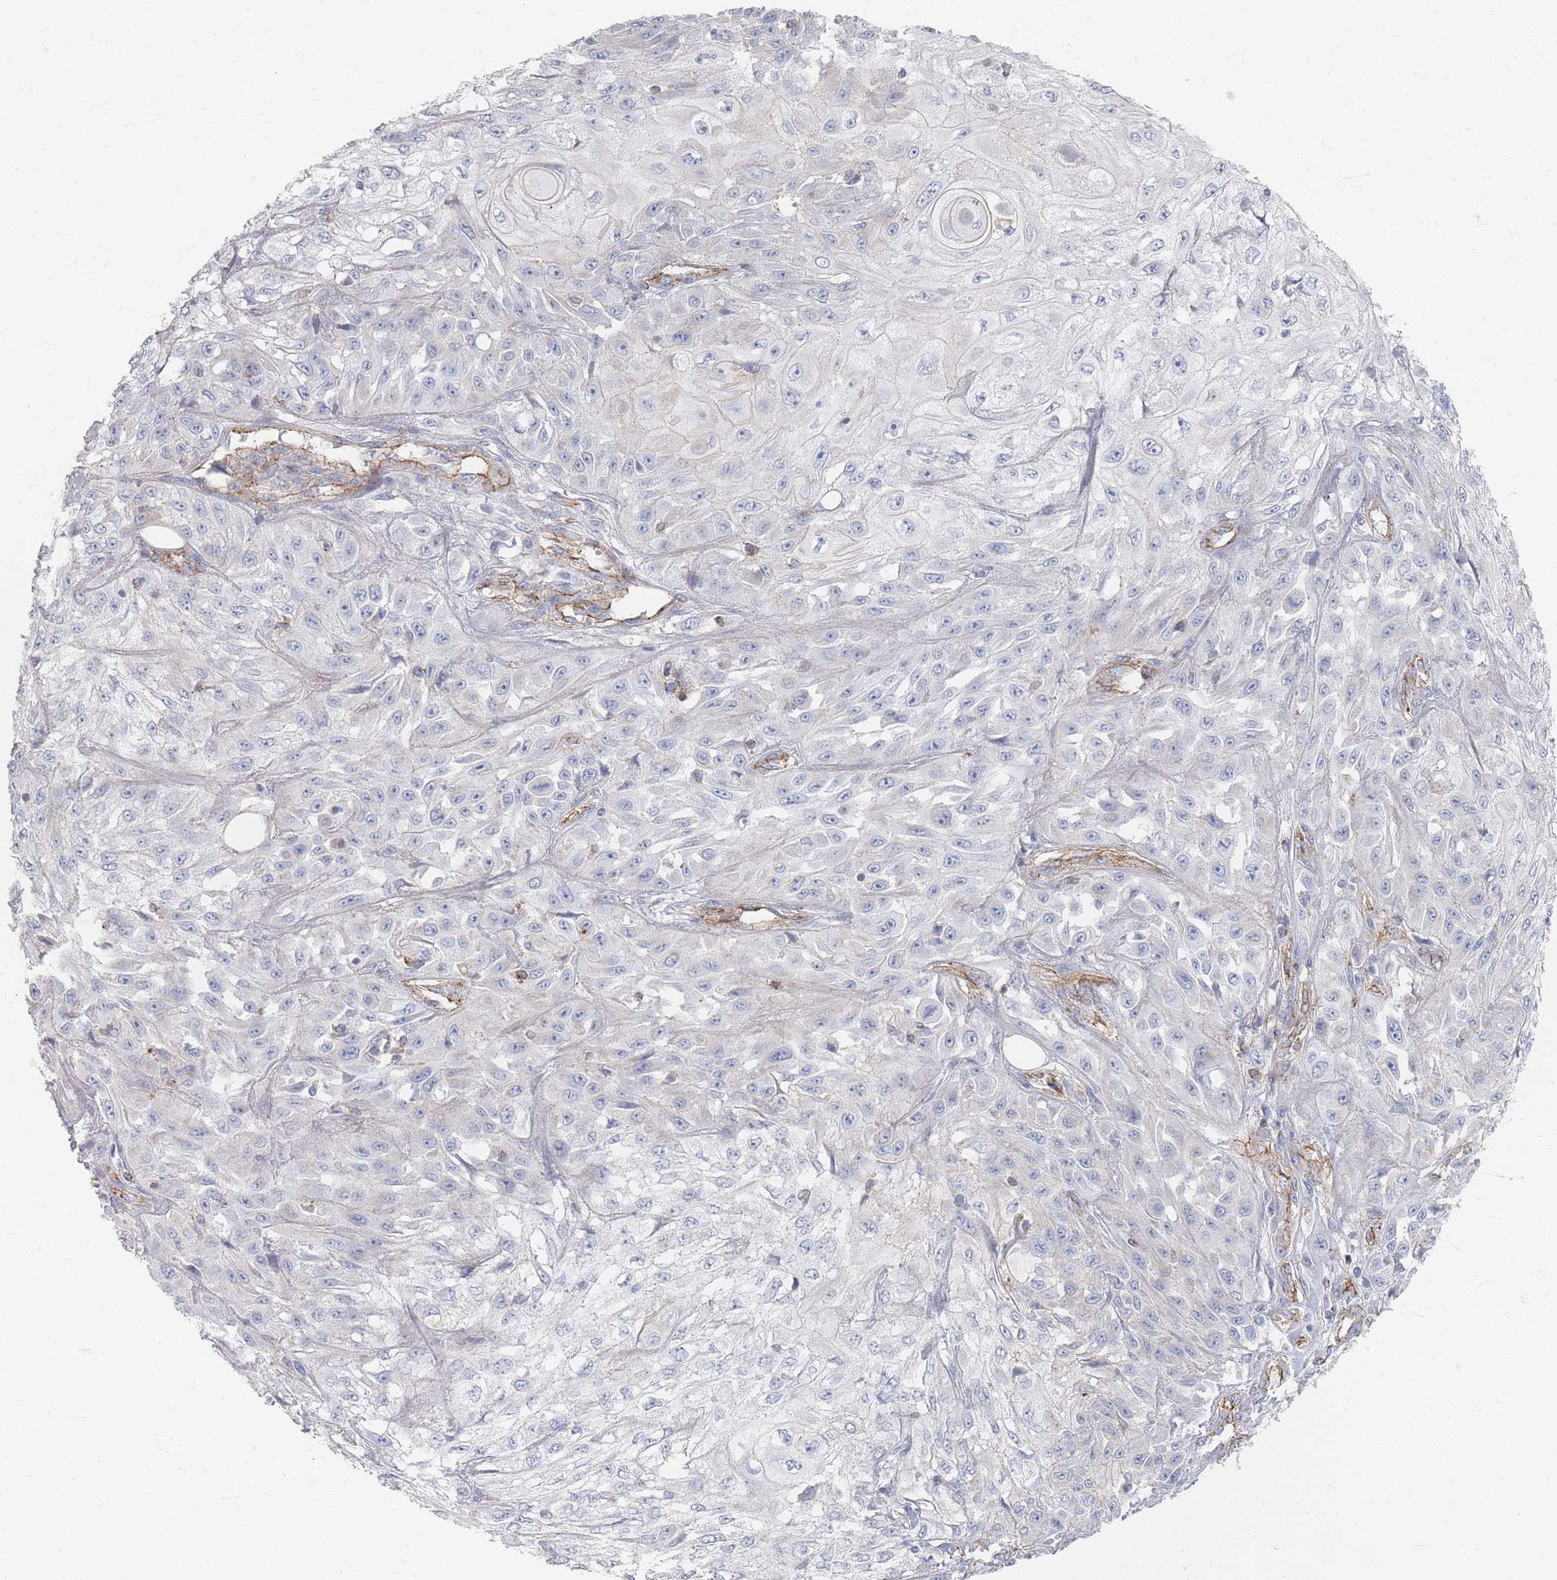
{"staining": {"intensity": "negative", "quantity": "none", "location": "none"}, "tissue": "skin cancer", "cell_type": "Tumor cells", "image_type": "cancer", "snomed": [{"axis": "morphology", "description": "Squamous cell carcinoma, NOS"}, {"axis": "morphology", "description": "Squamous cell carcinoma, metastatic, NOS"}, {"axis": "topography", "description": "Skin"}, {"axis": "topography", "description": "Lymph node"}], "caption": "Immunohistochemical staining of skin metastatic squamous cell carcinoma displays no significant expression in tumor cells.", "gene": "GNB1", "patient": {"sex": "male", "age": 75}}